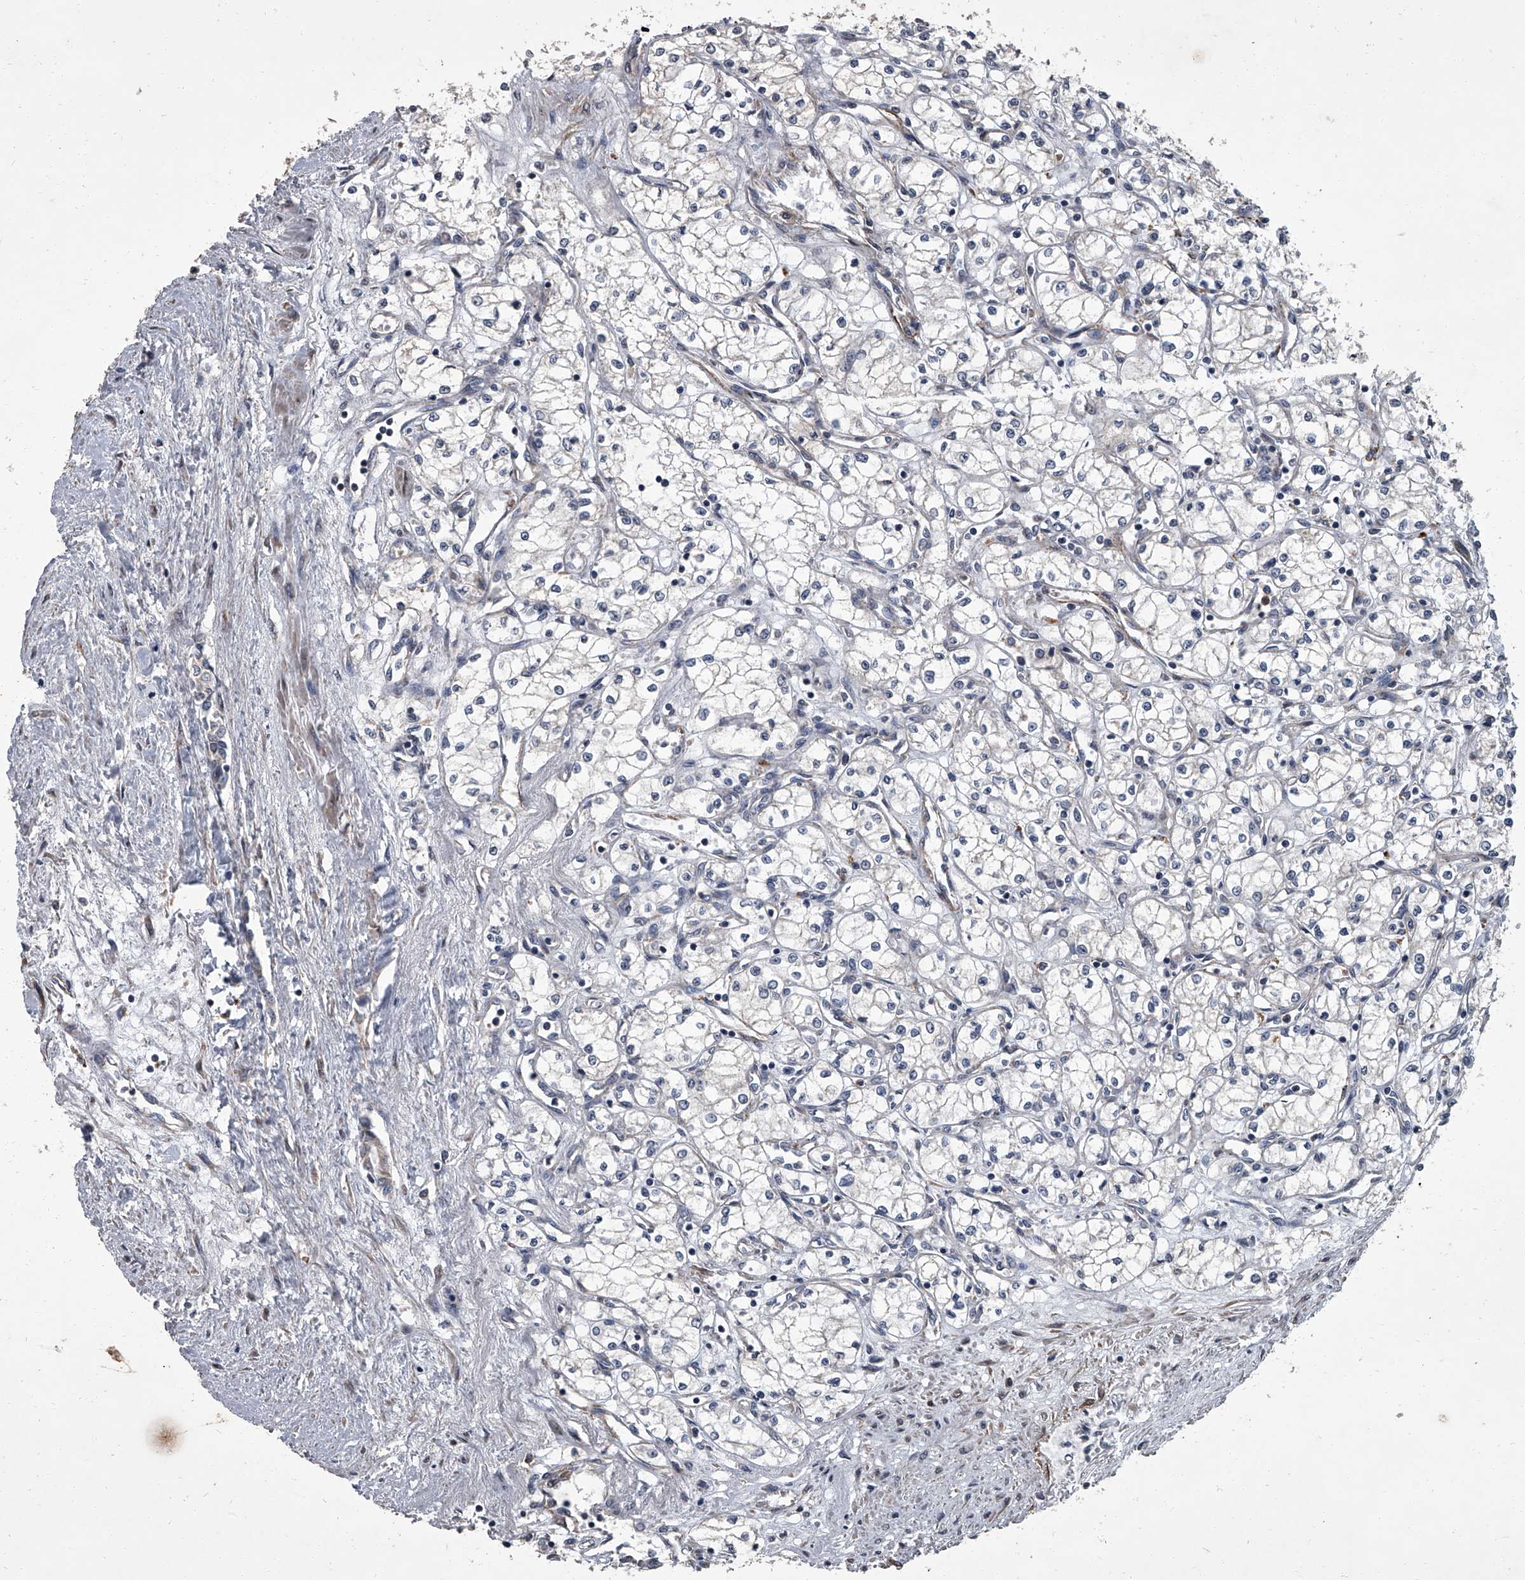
{"staining": {"intensity": "negative", "quantity": "none", "location": "none"}, "tissue": "renal cancer", "cell_type": "Tumor cells", "image_type": "cancer", "snomed": [{"axis": "morphology", "description": "Adenocarcinoma, NOS"}, {"axis": "topography", "description": "Kidney"}], "caption": "This histopathology image is of renal adenocarcinoma stained with IHC to label a protein in brown with the nuclei are counter-stained blue. There is no expression in tumor cells.", "gene": "SIRT4", "patient": {"sex": "male", "age": 59}}